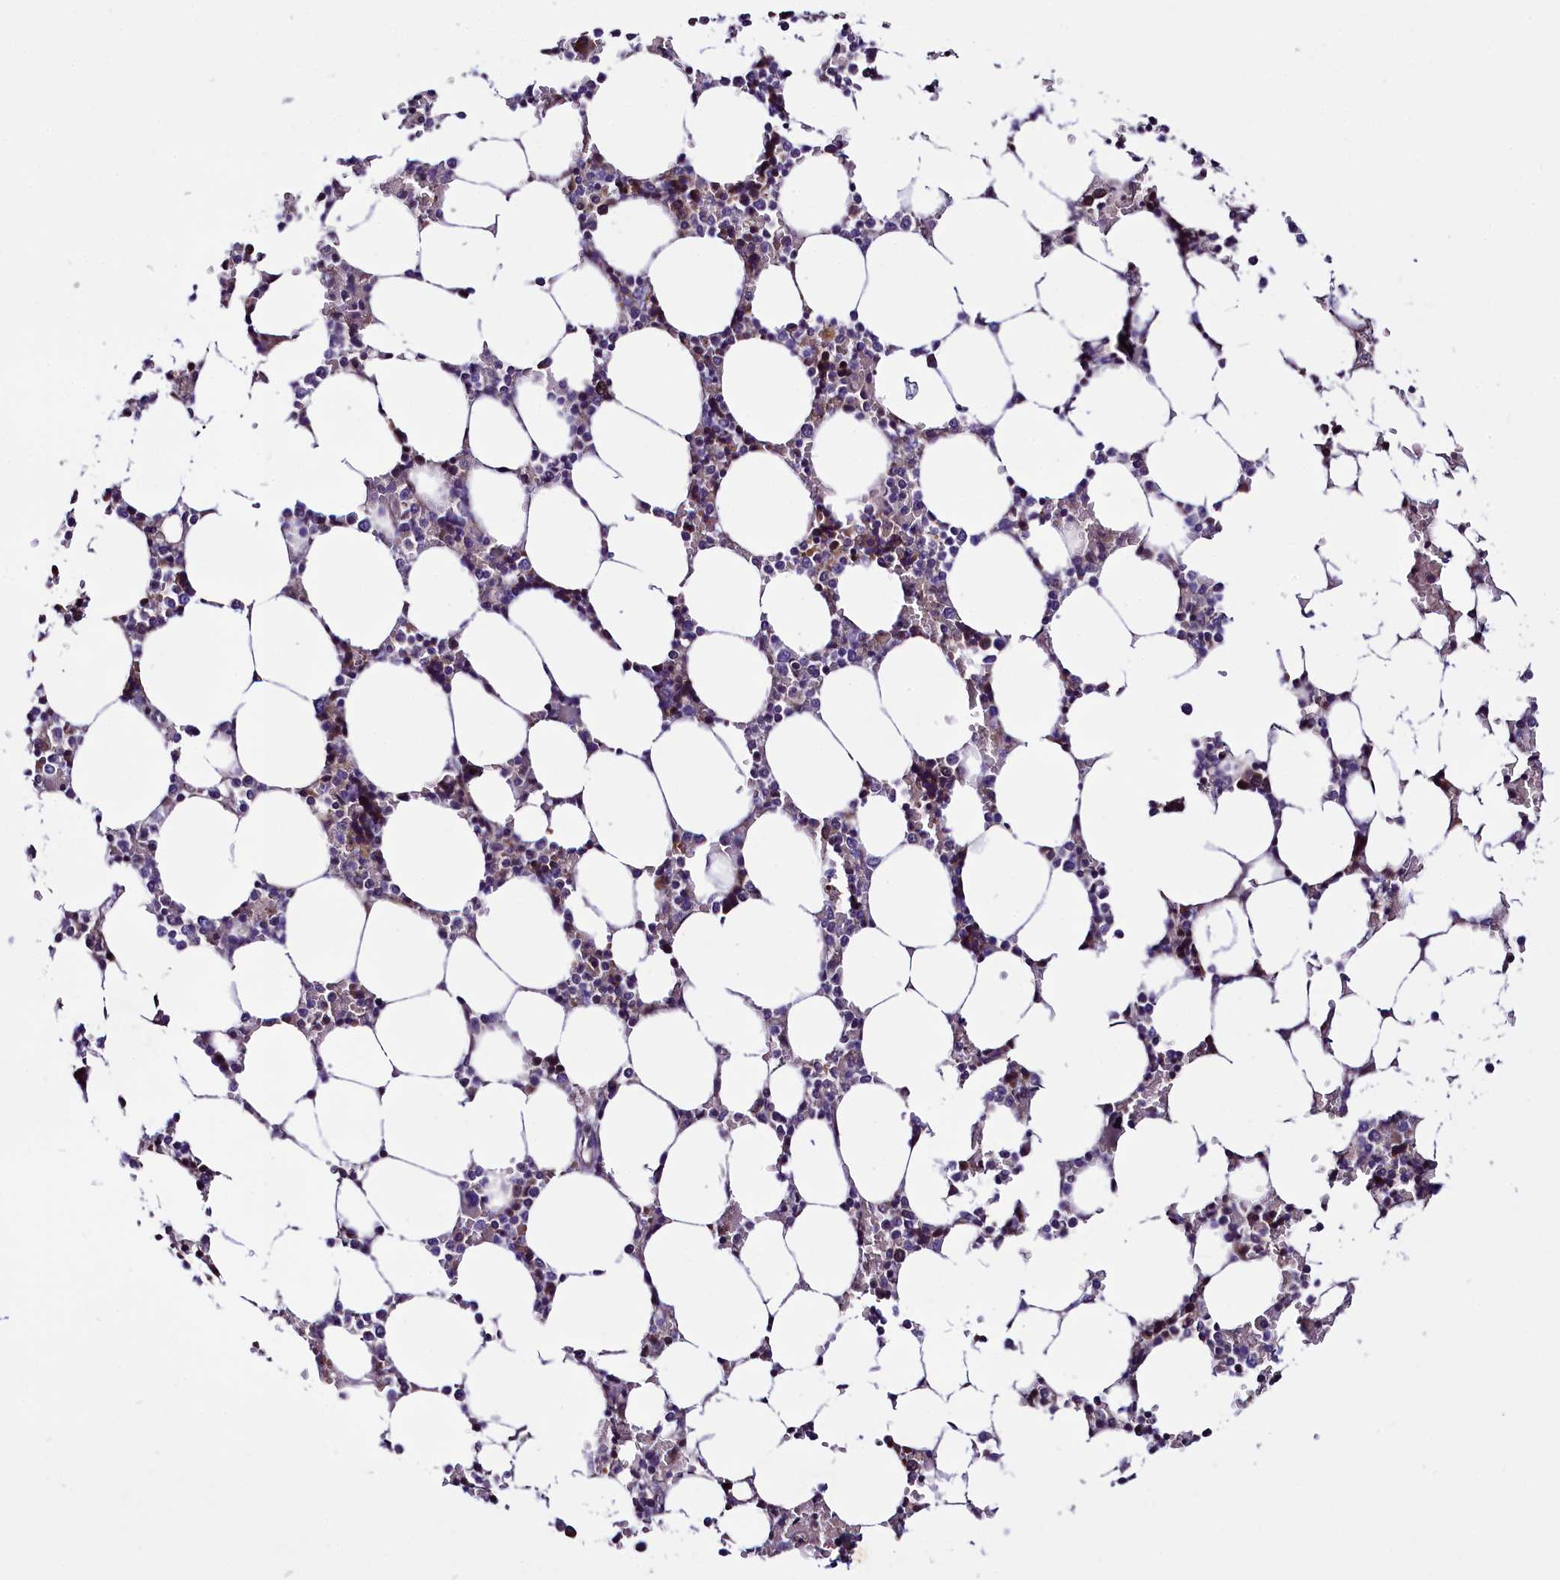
{"staining": {"intensity": "strong", "quantity": "<25%", "location": "cytoplasmic/membranous,nuclear"}, "tissue": "bone marrow", "cell_type": "Hematopoietic cells", "image_type": "normal", "snomed": [{"axis": "morphology", "description": "Normal tissue, NOS"}, {"axis": "topography", "description": "Bone marrow"}], "caption": "Immunohistochemical staining of unremarkable human bone marrow shows <25% levels of strong cytoplasmic/membranous,nuclear protein positivity in about <25% of hematopoietic cells.", "gene": "C9orf40", "patient": {"sex": "male", "age": 64}}